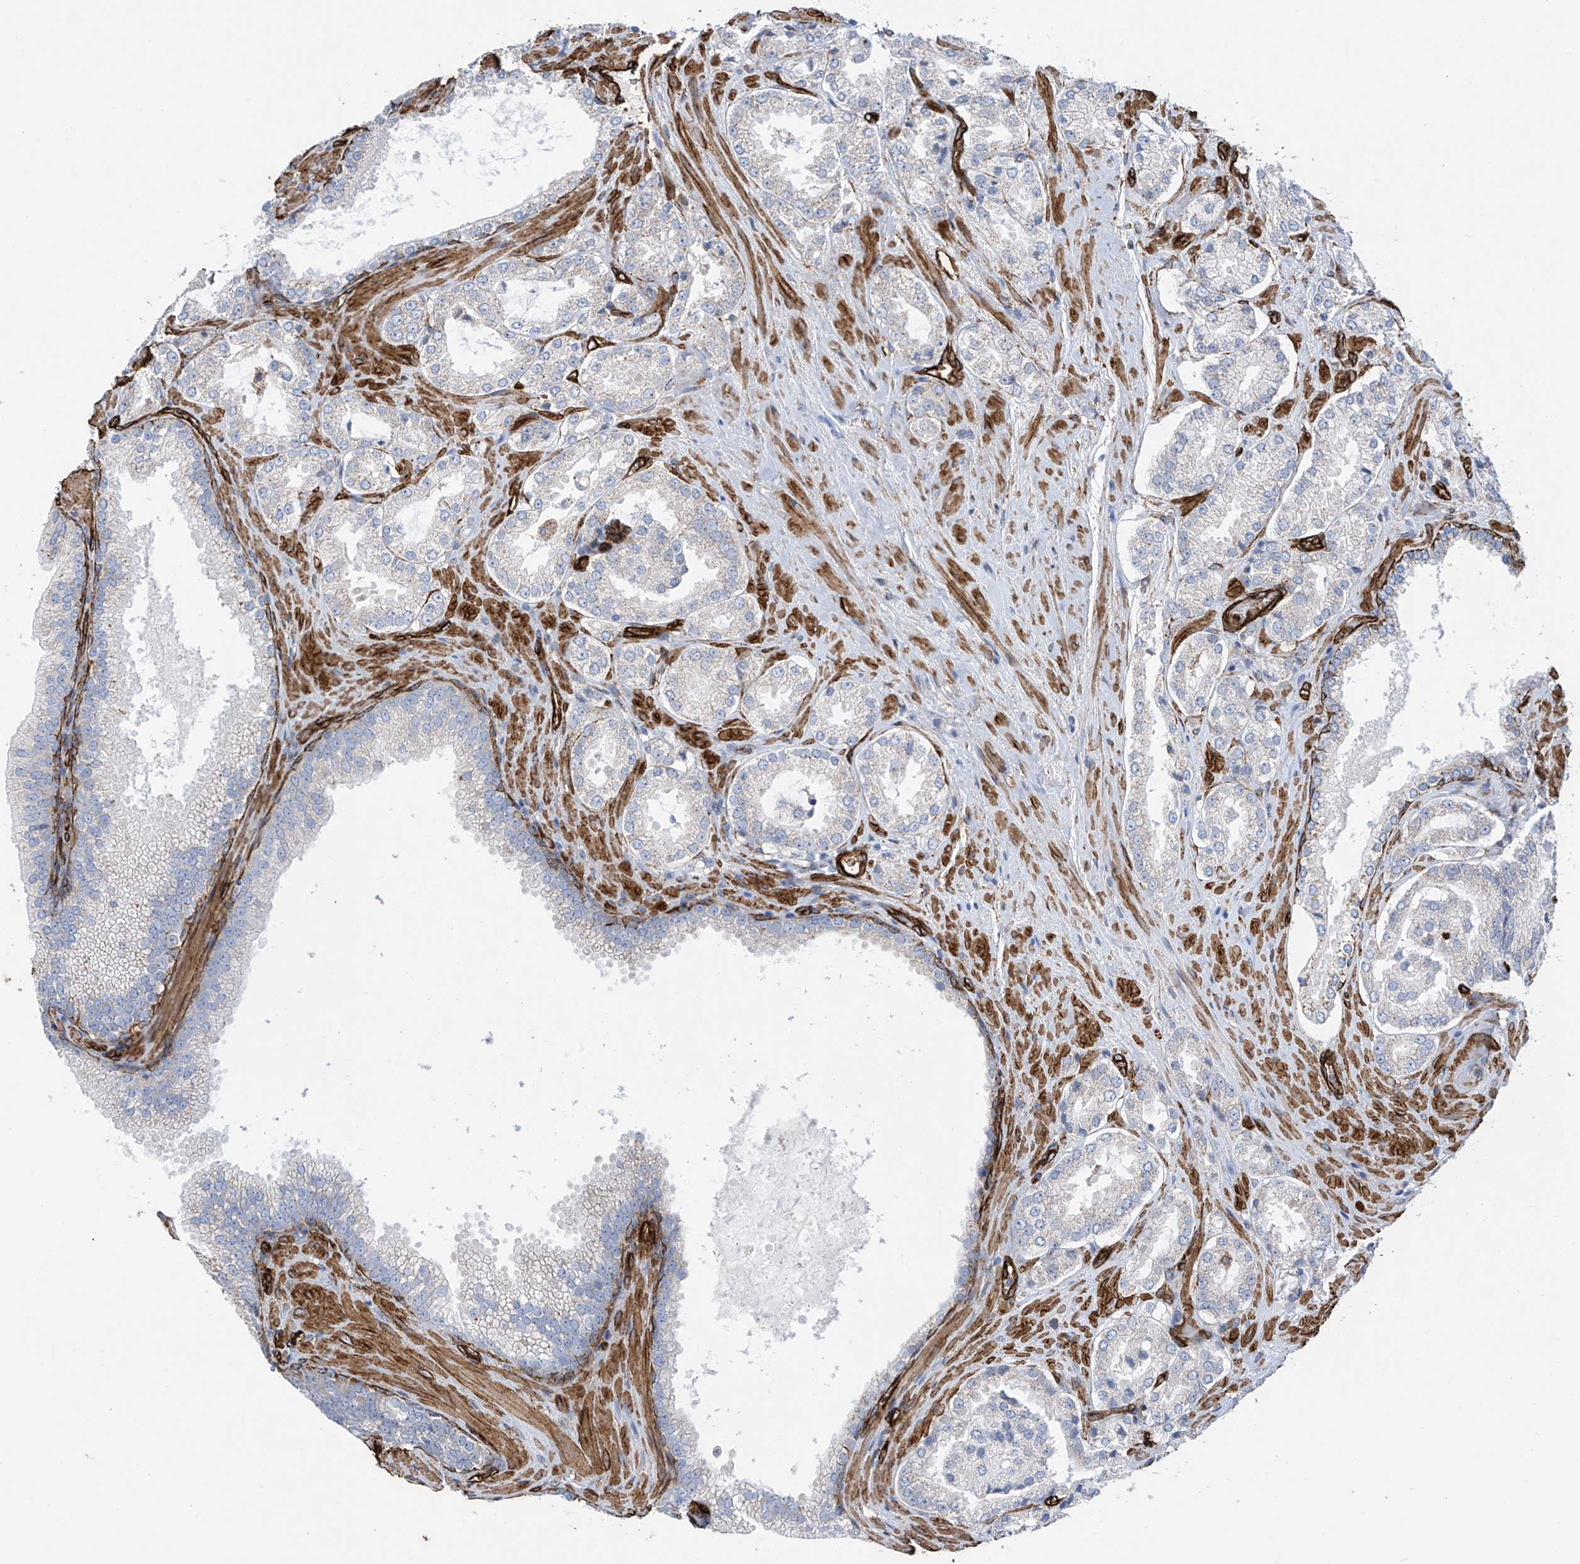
{"staining": {"intensity": "negative", "quantity": "none", "location": "none"}, "tissue": "prostate cancer", "cell_type": "Tumor cells", "image_type": "cancer", "snomed": [{"axis": "morphology", "description": "Adenocarcinoma, High grade"}, {"axis": "topography", "description": "Prostate"}], "caption": "DAB (3,3'-diaminobenzidine) immunohistochemical staining of human prostate cancer shows no significant positivity in tumor cells.", "gene": "UBTD1", "patient": {"sex": "male", "age": 73}}